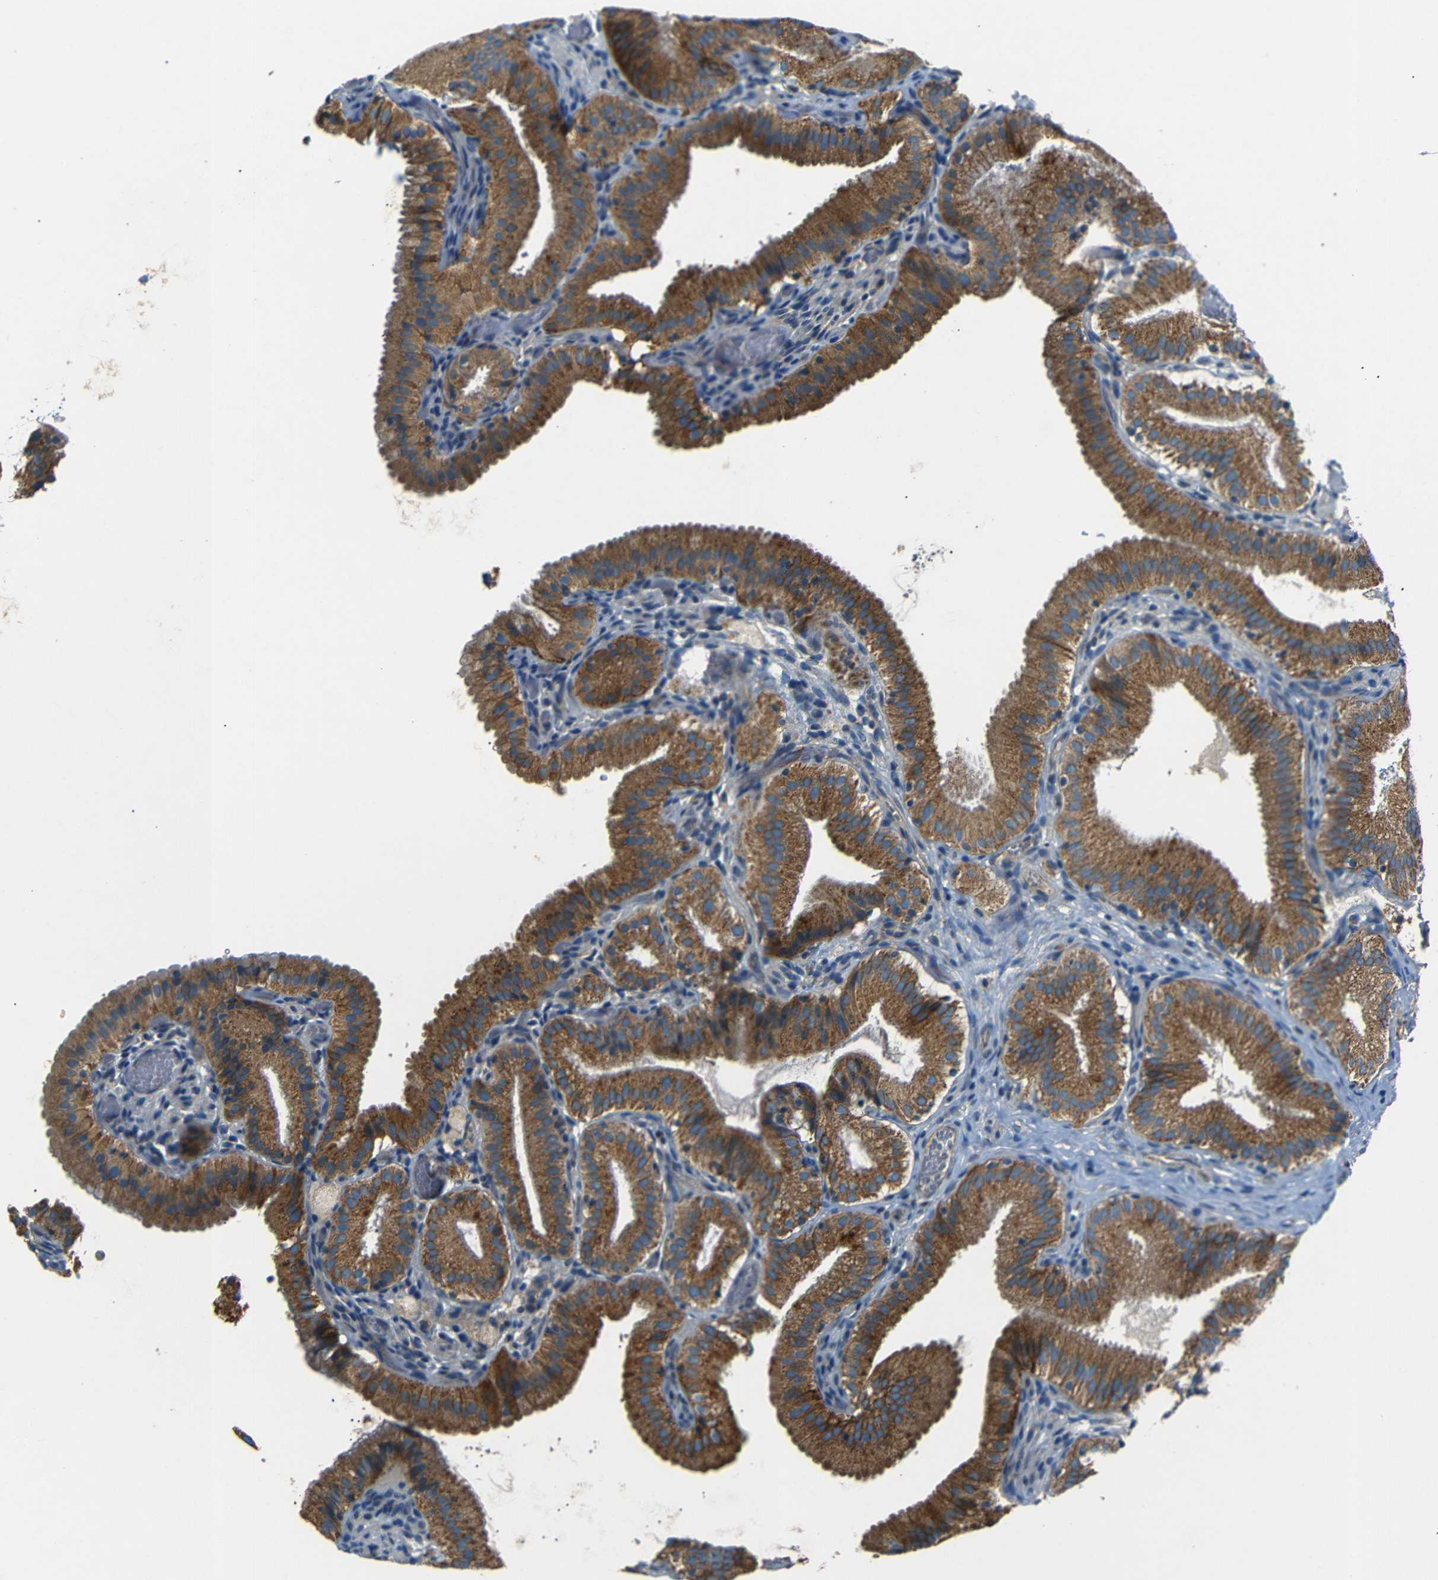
{"staining": {"intensity": "strong", "quantity": ">75%", "location": "cytoplasmic/membranous"}, "tissue": "gallbladder", "cell_type": "Glandular cells", "image_type": "normal", "snomed": [{"axis": "morphology", "description": "Normal tissue, NOS"}, {"axis": "topography", "description": "Gallbladder"}], "caption": "DAB immunohistochemical staining of normal human gallbladder demonstrates strong cytoplasmic/membranous protein positivity in about >75% of glandular cells.", "gene": "NETO2", "patient": {"sex": "male", "age": 54}}